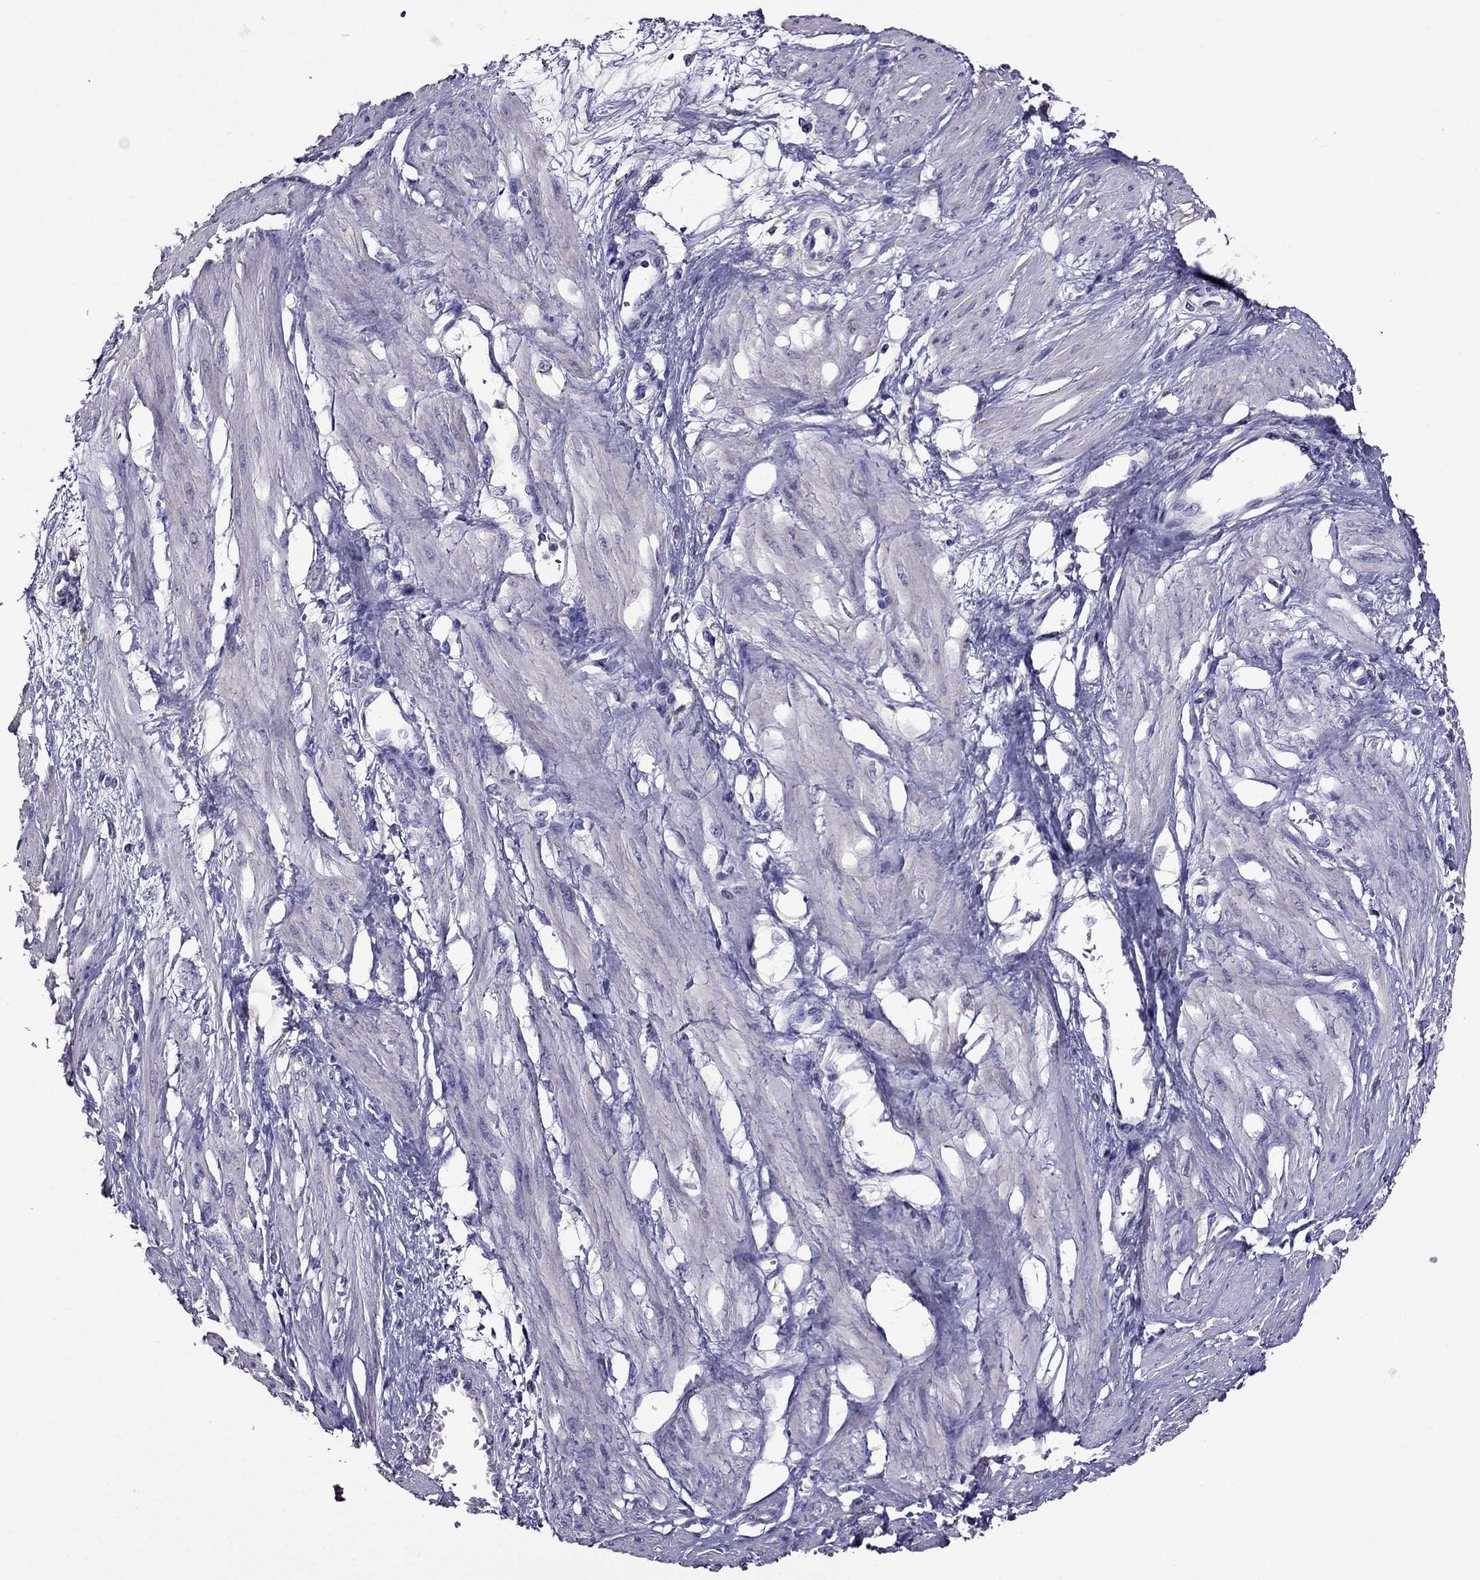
{"staining": {"intensity": "negative", "quantity": "none", "location": "none"}, "tissue": "smooth muscle", "cell_type": "Smooth muscle cells", "image_type": "normal", "snomed": [{"axis": "morphology", "description": "Normal tissue, NOS"}, {"axis": "topography", "description": "Smooth muscle"}, {"axis": "topography", "description": "Uterus"}], "caption": "Smooth muscle stained for a protein using IHC exhibits no positivity smooth muscle cells.", "gene": "NKX3", "patient": {"sex": "female", "age": 39}}